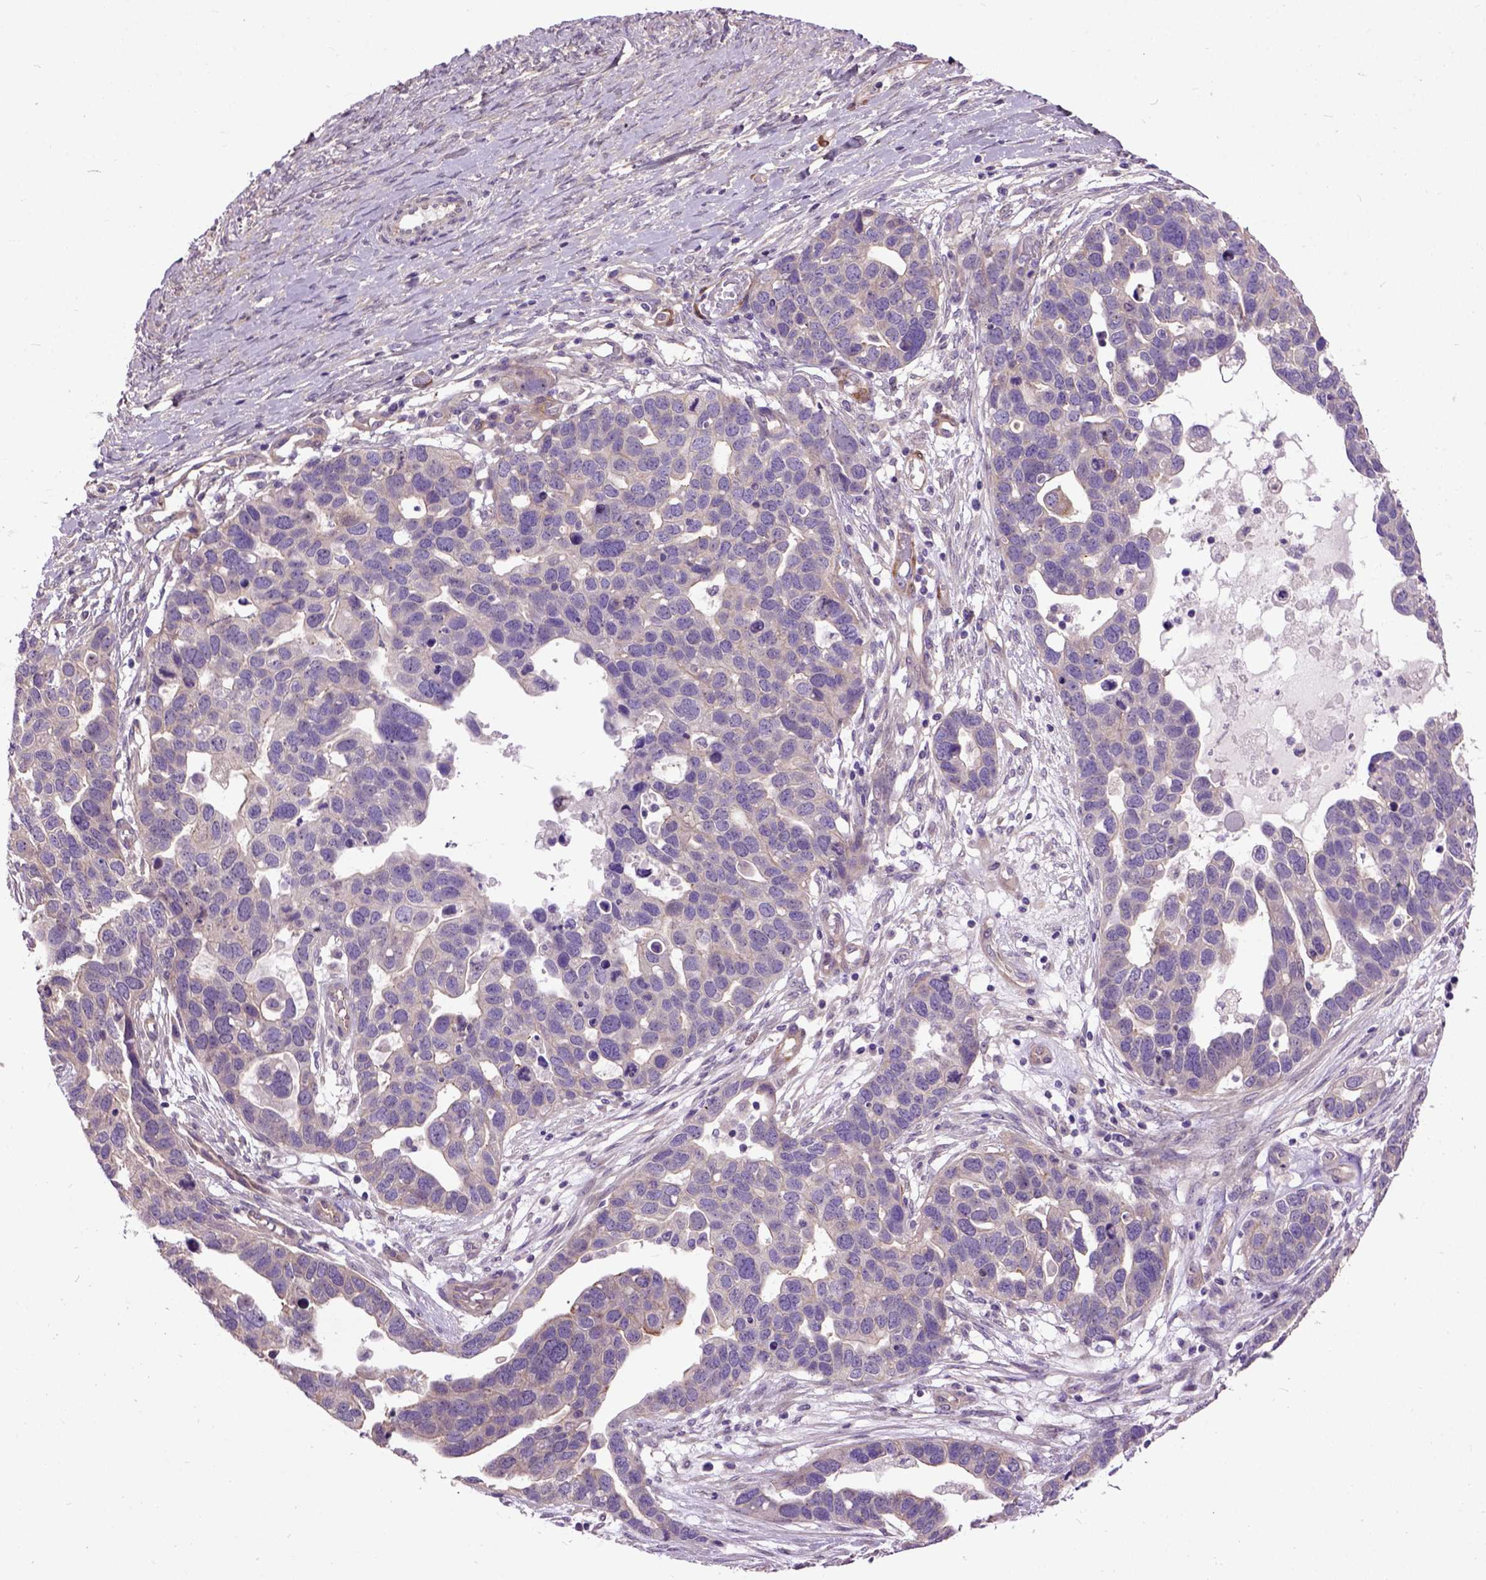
{"staining": {"intensity": "negative", "quantity": "none", "location": "none"}, "tissue": "ovarian cancer", "cell_type": "Tumor cells", "image_type": "cancer", "snomed": [{"axis": "morphology", "description": "Cystadenocarcinoma, serous, NOS"}, {"axis": "topography", "description": "Ovary"}], "caption": "The micrograph shows no staining of tumor cells in ovarian cancer (serous cystadenocarcinoma).", "gene": "MAPT", "patient": {"sex": "female", "age": 54}}